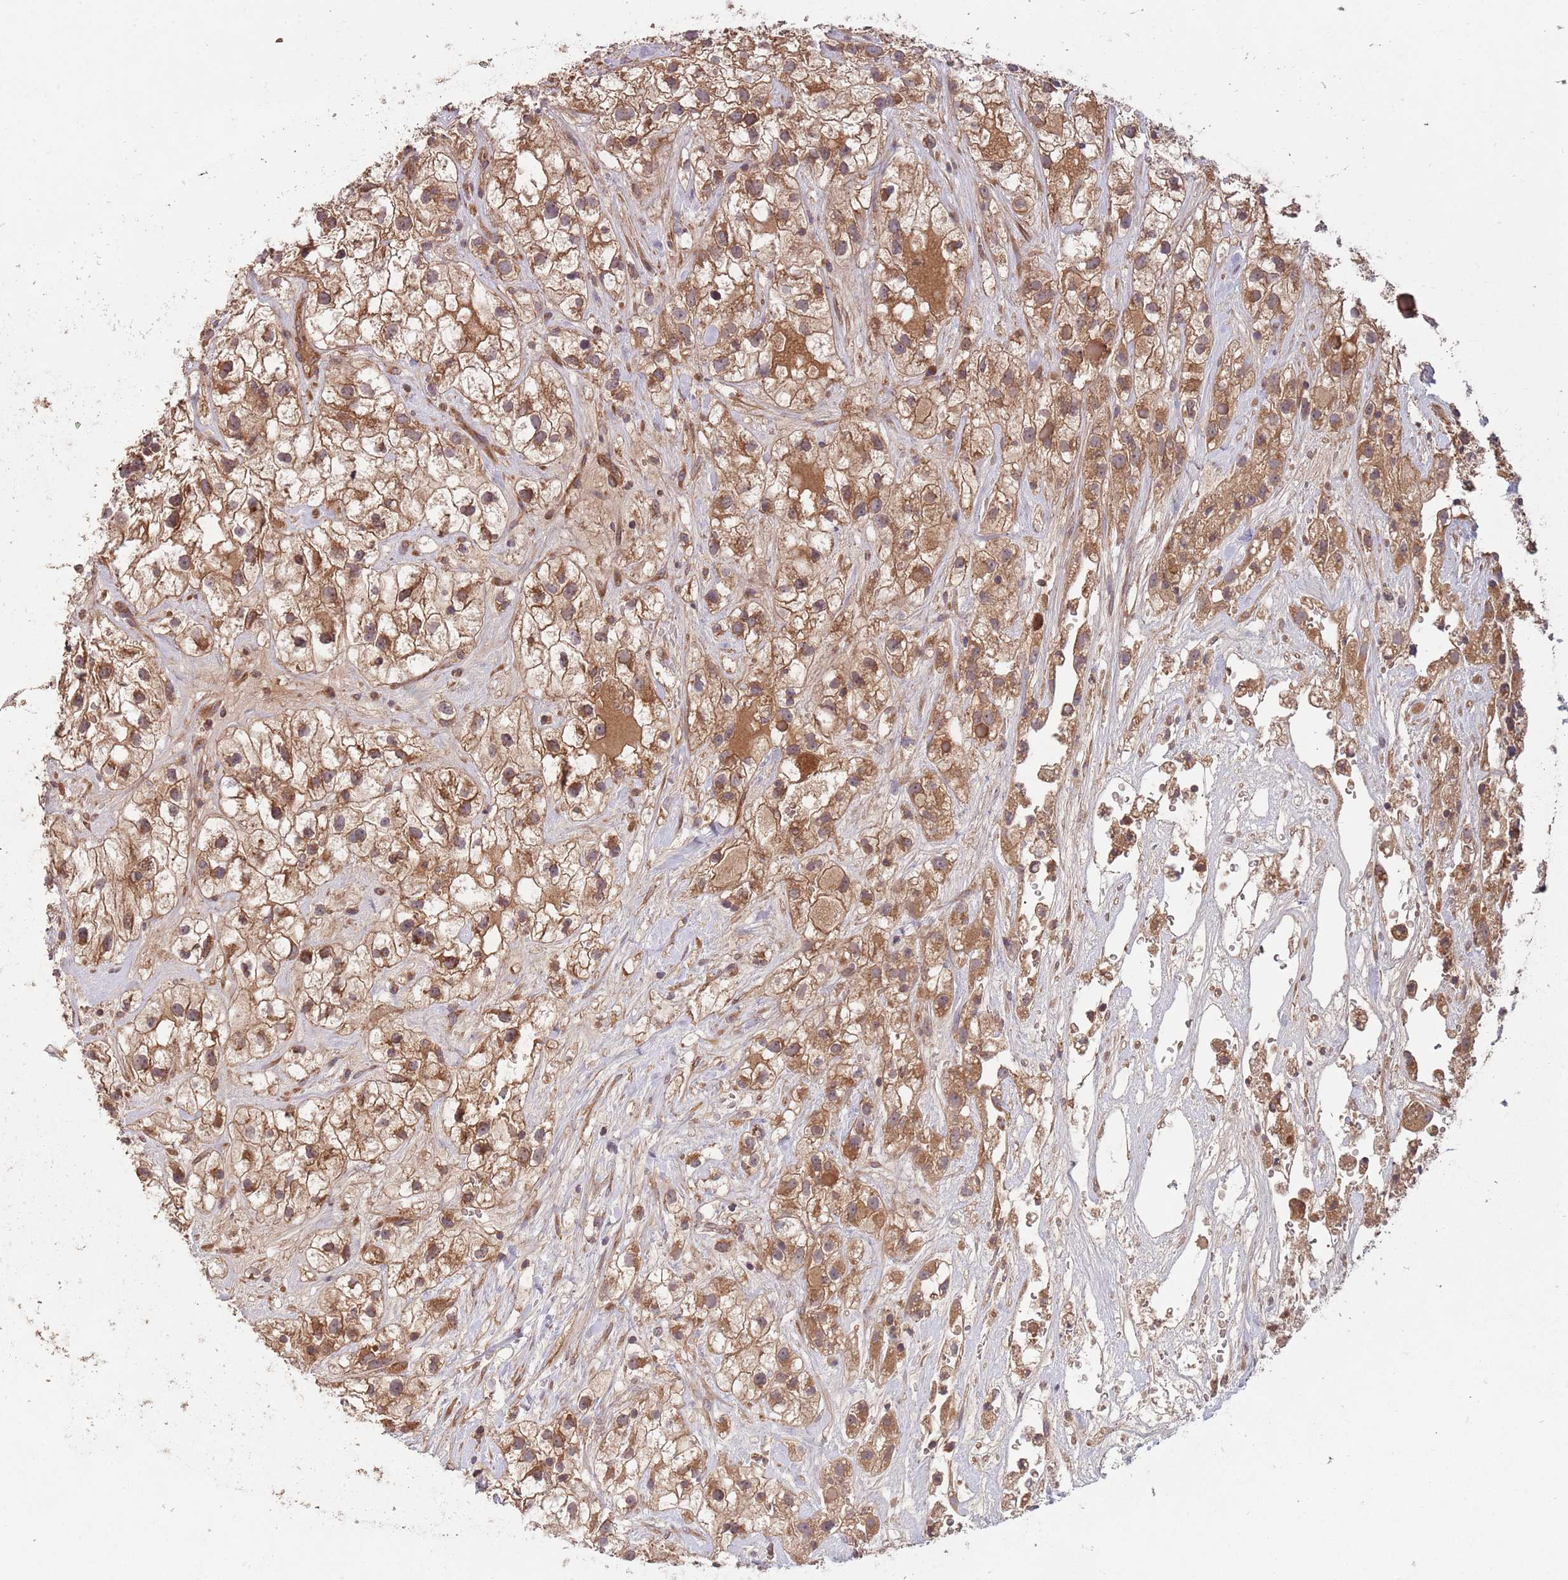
{"staining": {"intensity": "moderate", "quantity": ">75%", "location": "cytoplasmic/membranous"}, "tissue": "renal cancer", "cell_type": "Tumor cells", "image_type": "cancer", "snomed": [{"axis": "morphology", "description": "Adenocarcinoma, NOS"}, {"axis": "topography", "description": "Kidney"}], "caption": "Renal cancer was stained to show a protein in brown. There is medium levels of moderate cytoplasmic/membranous expression in about >75% of tumor cells.", "gene": "MFNG", "patient": {"sex": "male", "age": 59}}